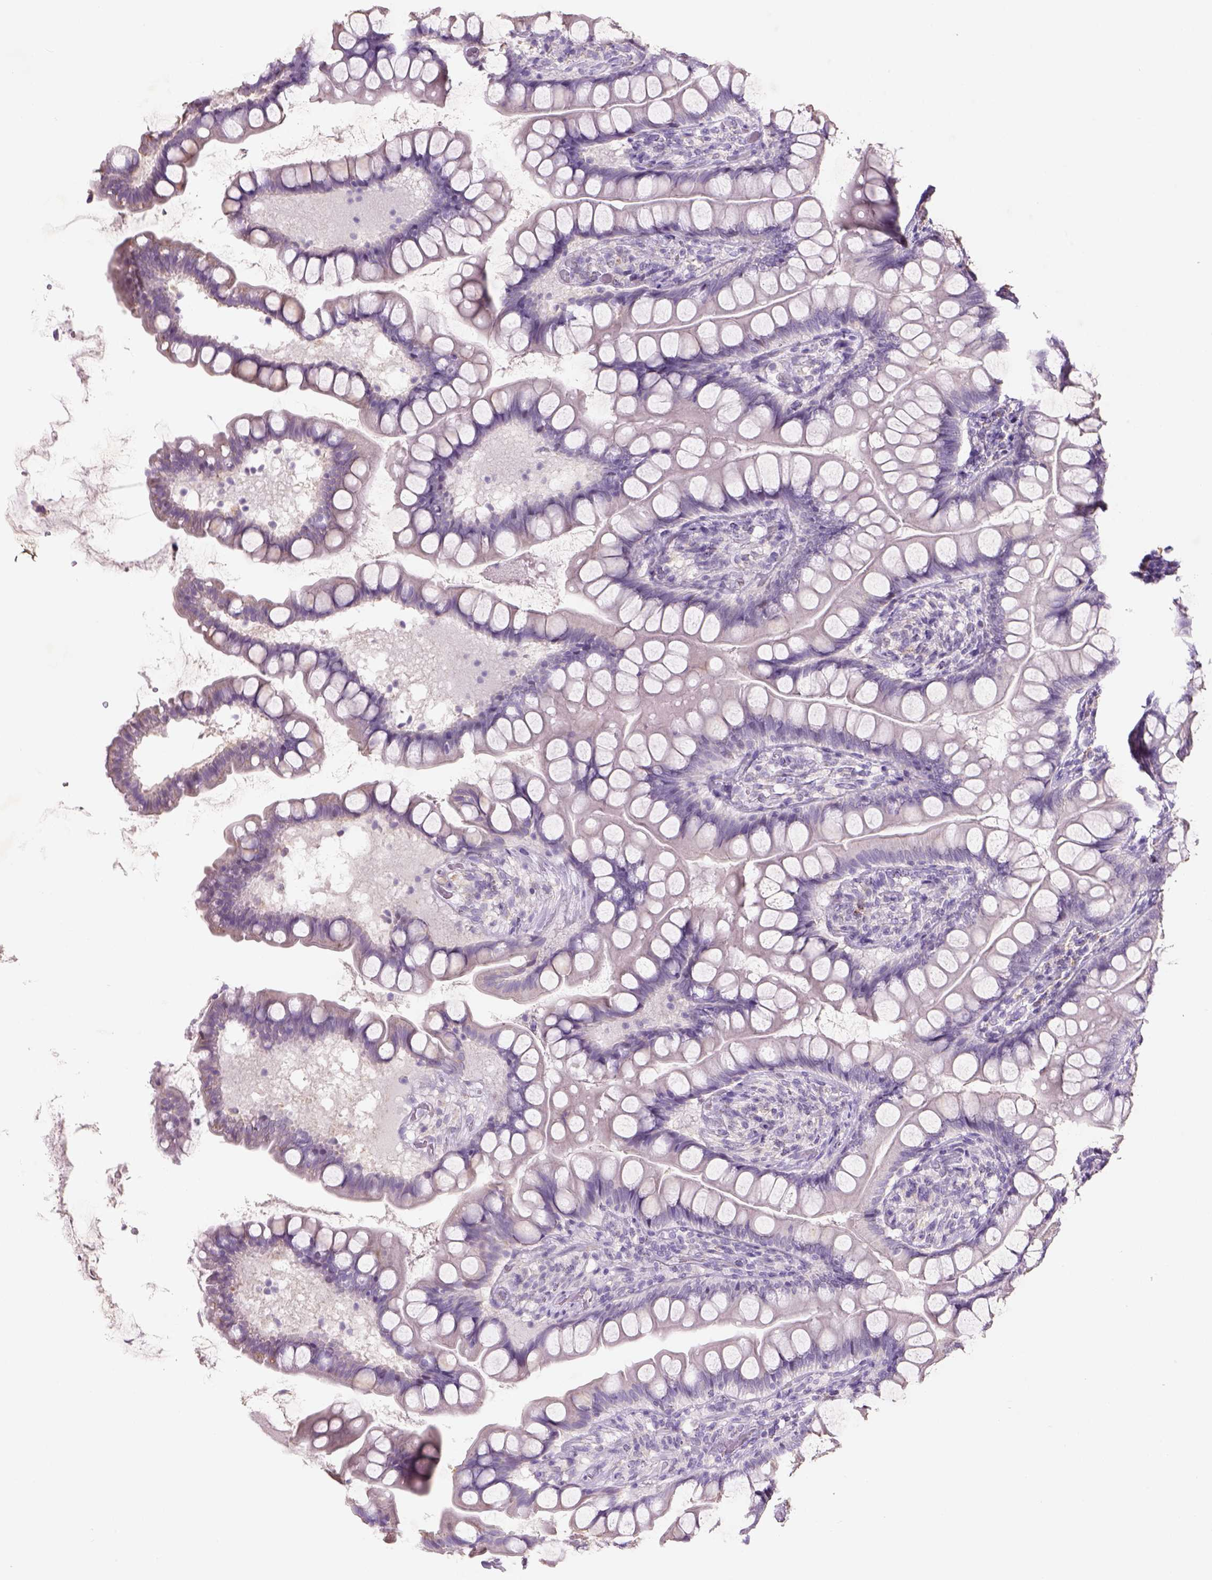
{"staining": {"intensity": "weak", "quantity": "<25%", "location": "cytoplasmic/membranous"}, "tissue": "small intestine", "cell_type": "Glandular cells", "image_type": "normal", "snomed": [{"axis": "morphology", "description": "Normal tissue, NOS"}, {"axis": "topography", "description": "Small intestine"}], "caption": "Unremarkable small intestine was stained to show a protein in brown. There is no significant positivity in glandular cells.", "gene": "NAALAD2", "patient": {"sex": "male", "age": 70}}